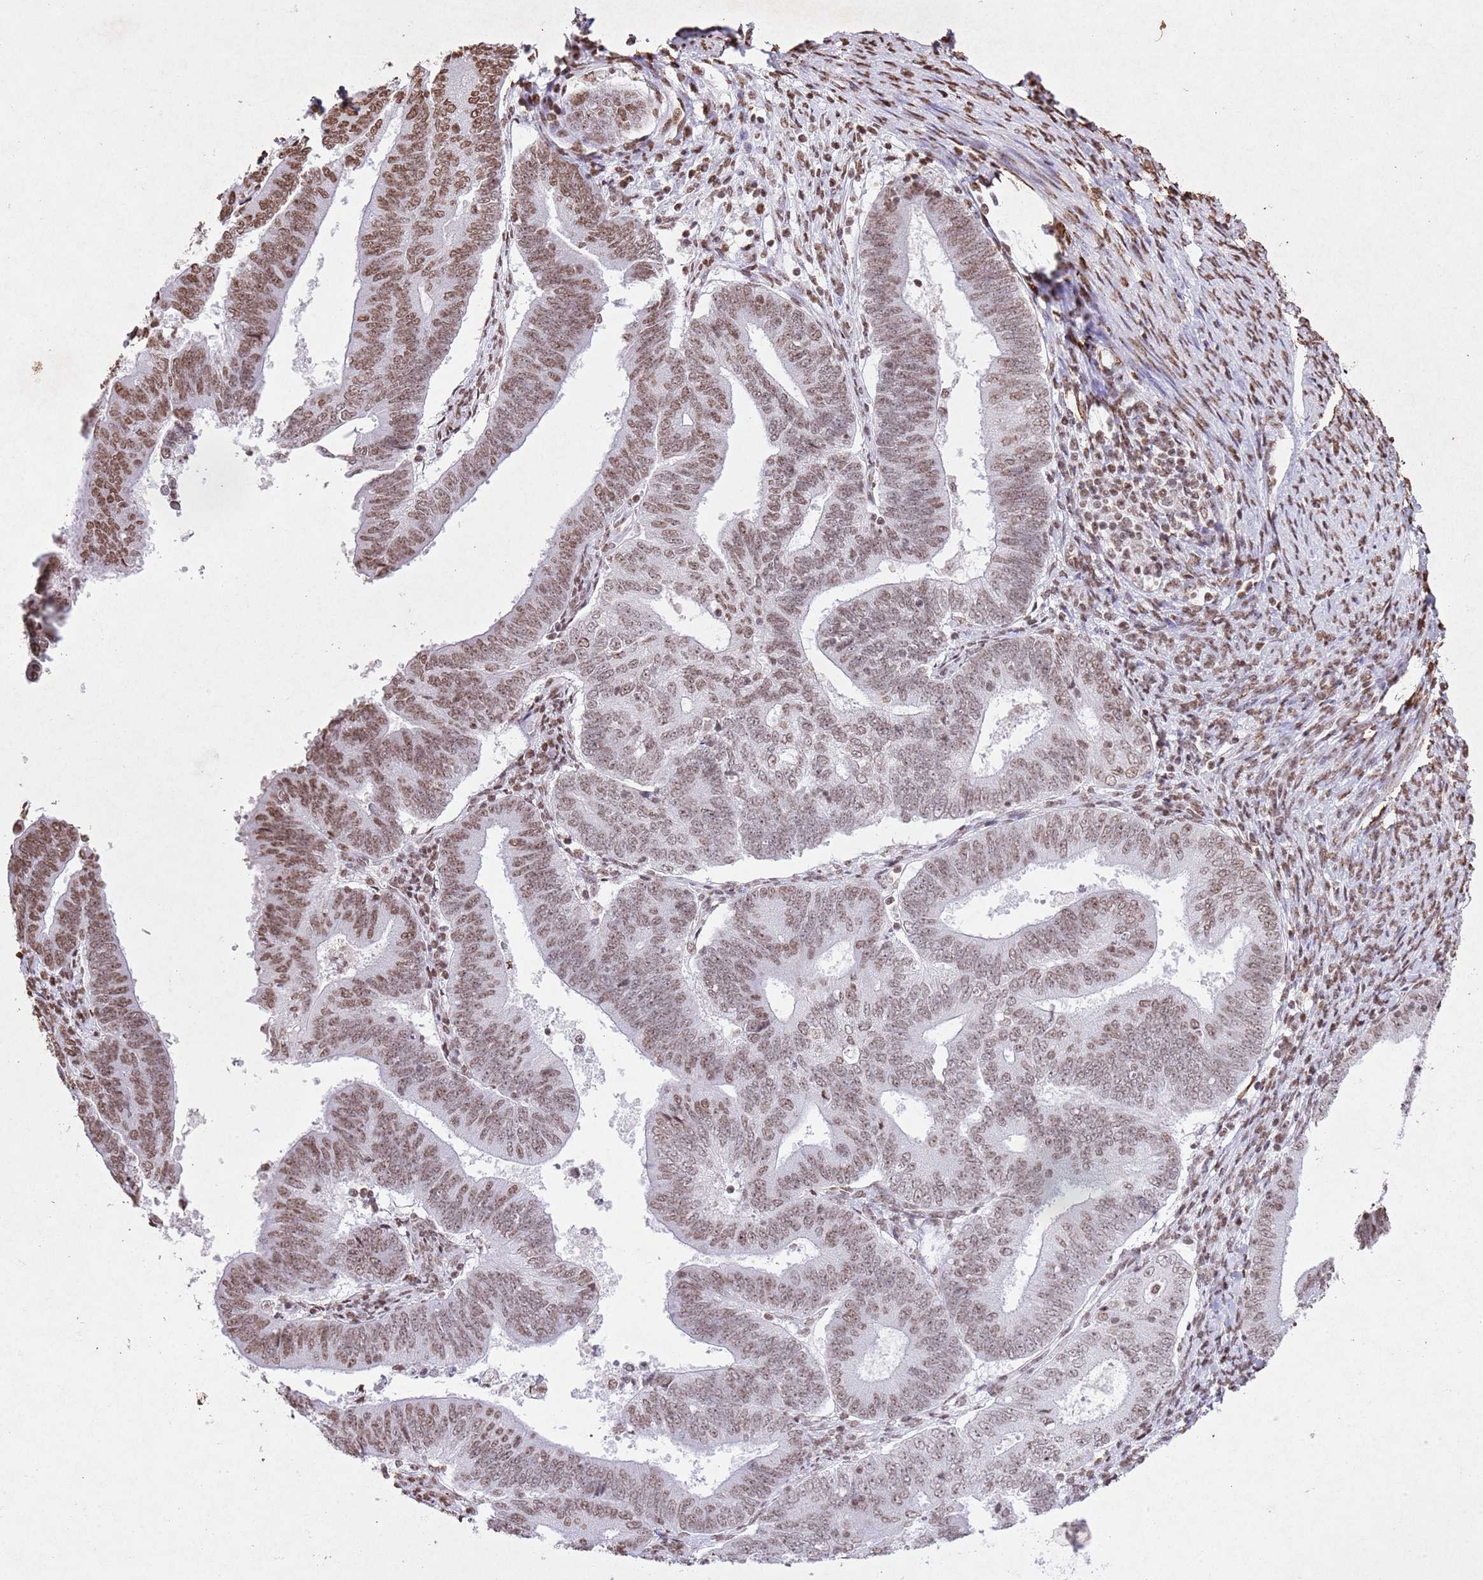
{"staining": {"intensity": "moderate", "quantity": ">75%", "location": "nuclear"}, "tissue": "endometrial cancer", "cell_type": "Tumor cells", "image_type": "cancer", "snomed": [{"axis": "morphology", "description": "Adenocarcinoma, NOS"}, {"axis": "topography", "description": "Endometrium"}], "caption": "This micrograph reveals immunohistochemistry (IHC) staining of endometrial cancer (adenocarcinoma), with medium moderate nuclear expression in about >75% of tumor cells.", "gene": "BMAL1", "patient": {"sex": "female", "age": 70}}